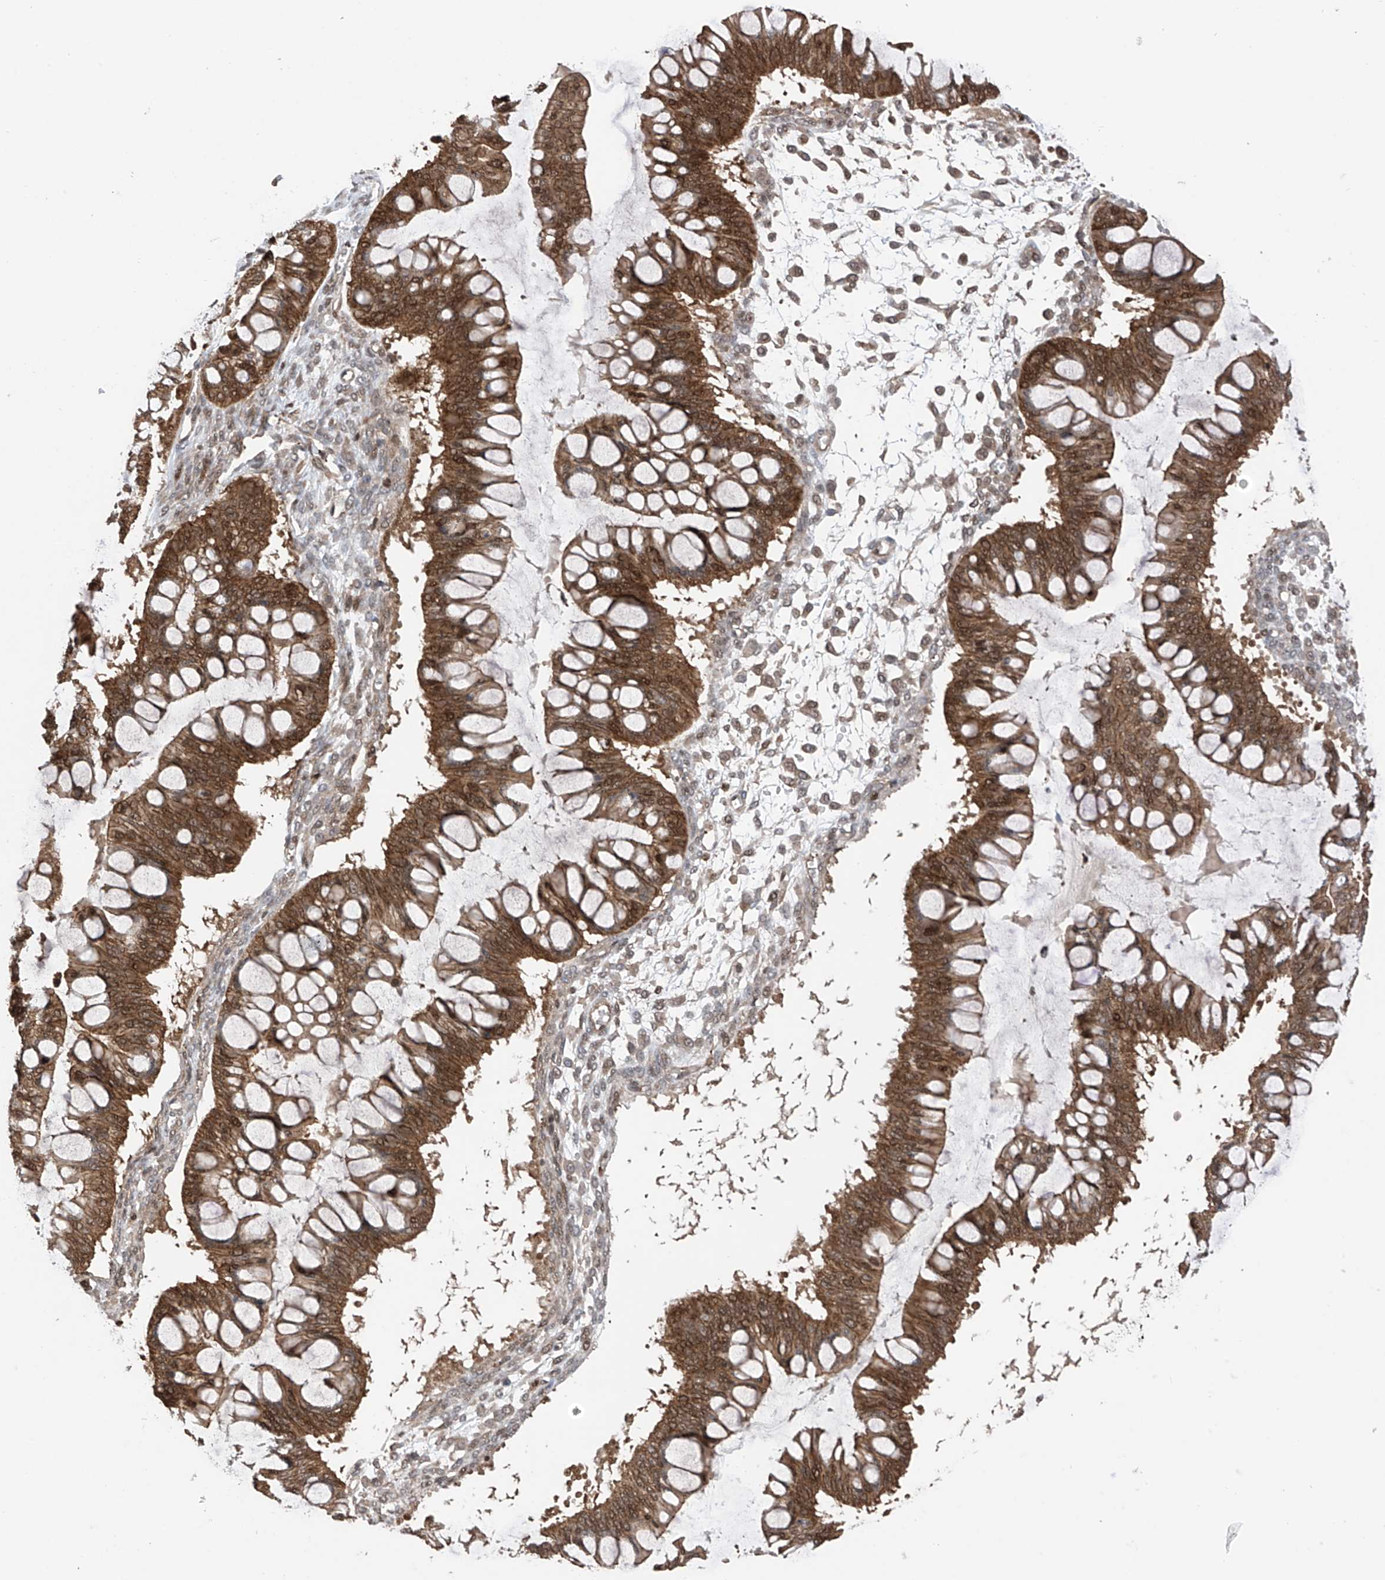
{"staining": {"intensity": "moderate", "quantity": ">75%", "location": "cytoplasmic/membranous,nuclear"}, "tissue": "ovarian cancer", "cell_type": "Tumor cells", "image_type": "cancer", "snomed": [{"axis": "morphology", "description": "Cystadenocarcinoma, mucinous, NOS"}, {"axis": "topography", "description": "Ovary"}], "caption": "This is a photomicrograph of immunohistochemistry staining of ovarian cancer (mucinous cystadenocarcinoma), which shows moderate expression in the cytoplasmic/membranous and nuclear of tumor cells.", "gene": "DNAJC9", "patient": {"sex": "female", "age": 73}}